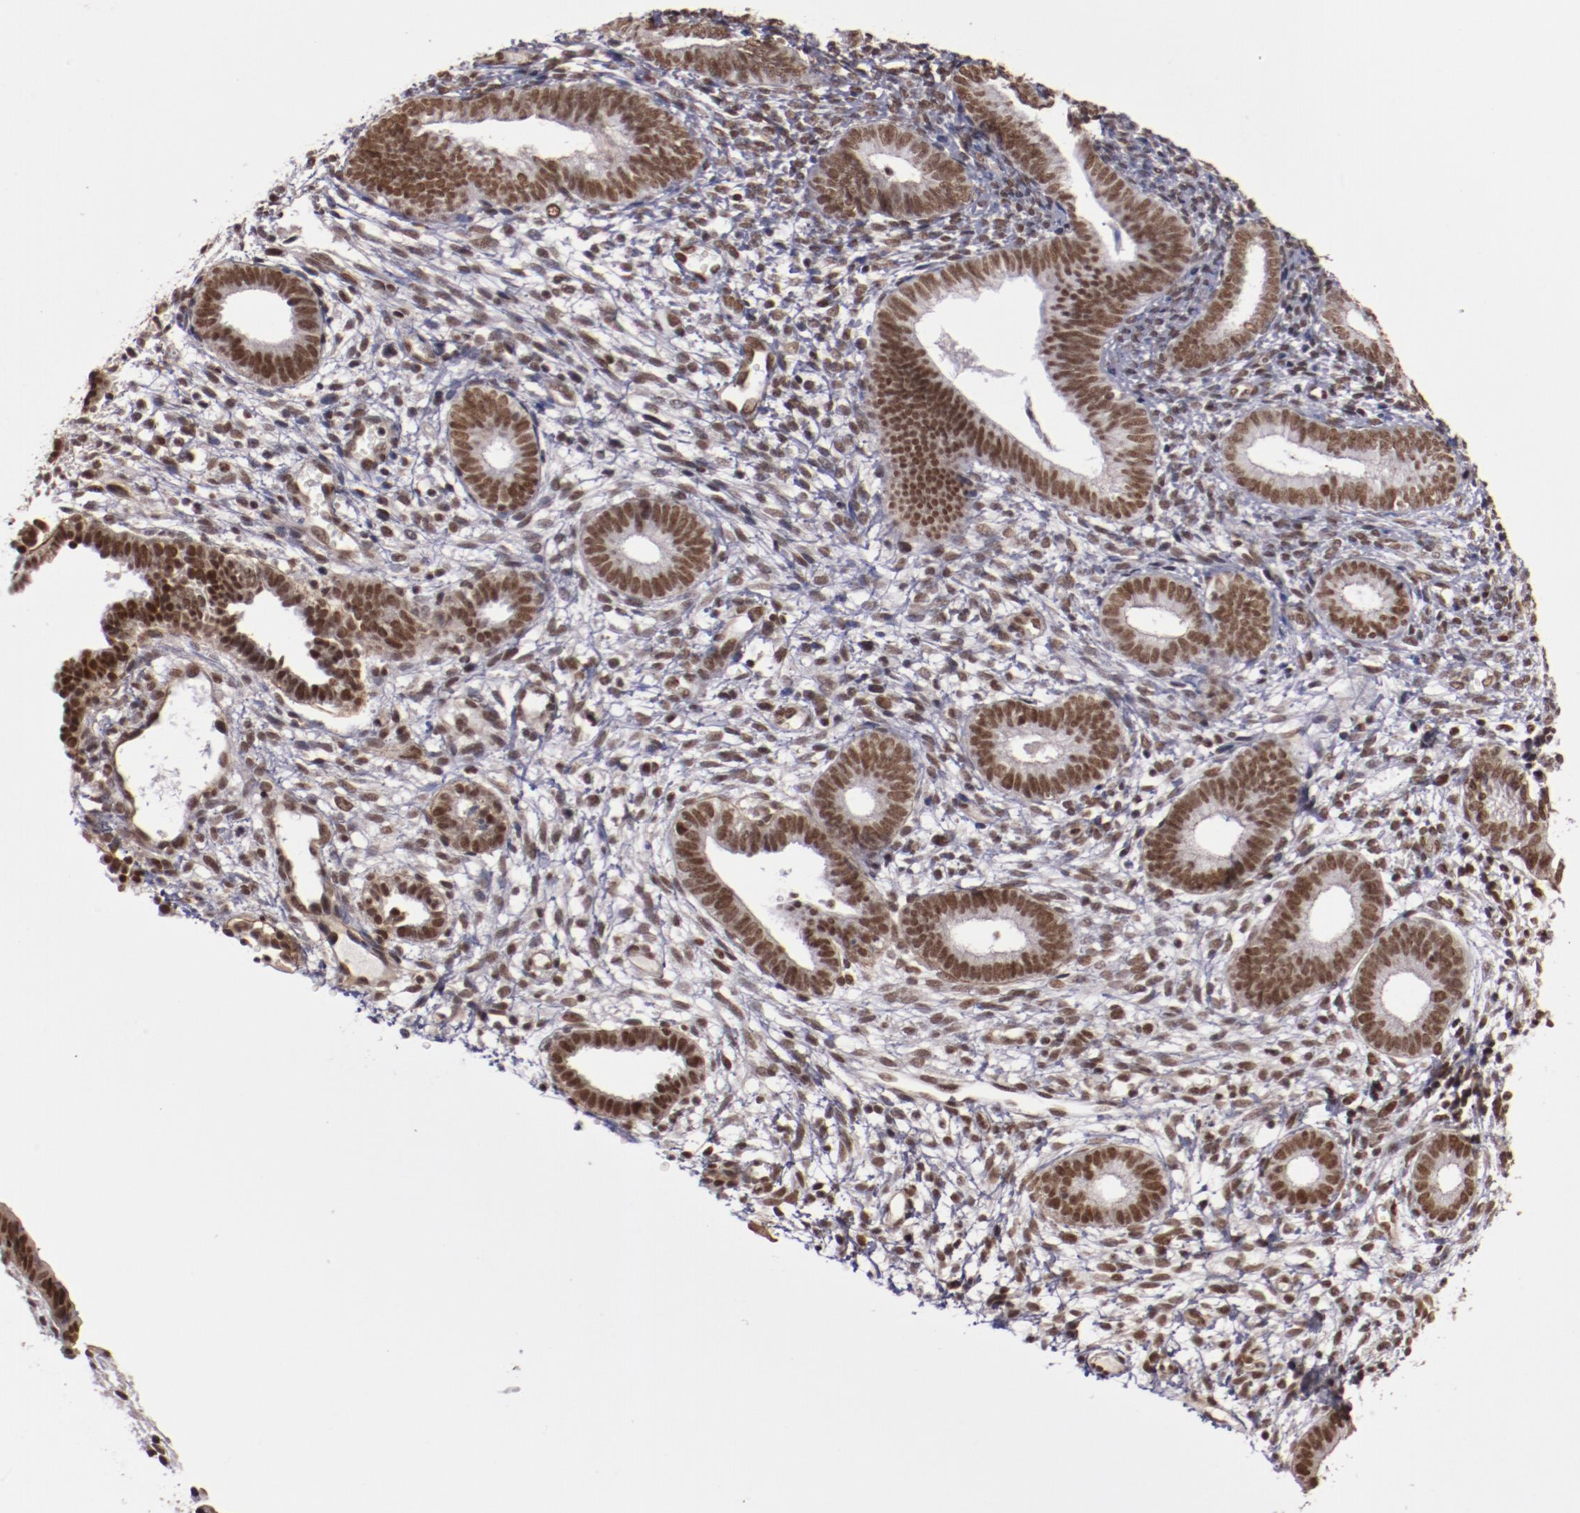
{"staining": {"intensity": "moderate", "quantity": "25%-75%", "location": "nuclear"}, "tissue": "endometrium", "cell_type": "Cells in endometrial stroma", "image_type": "normal", "snomed": [{"axis": "morphology", "description": "Normal tissue, NOS"}, {"axis": "topography", "description": "Smooth muscle"}, {"axis": "topography", "description": "Endometrium"}], "caption": "The photomicrograph displays immunohistochemical staining of benign endometrium. There is moderate nuclear positivity is appreciated in approximately 25%-75% of cells in endometrial stroma. Immunohistochemistry (ihc) stains the protein of interest in brown and the nuclei are stained blue.", "gene": "STAG2", "patient": {"sex": "female", "age": 57}}